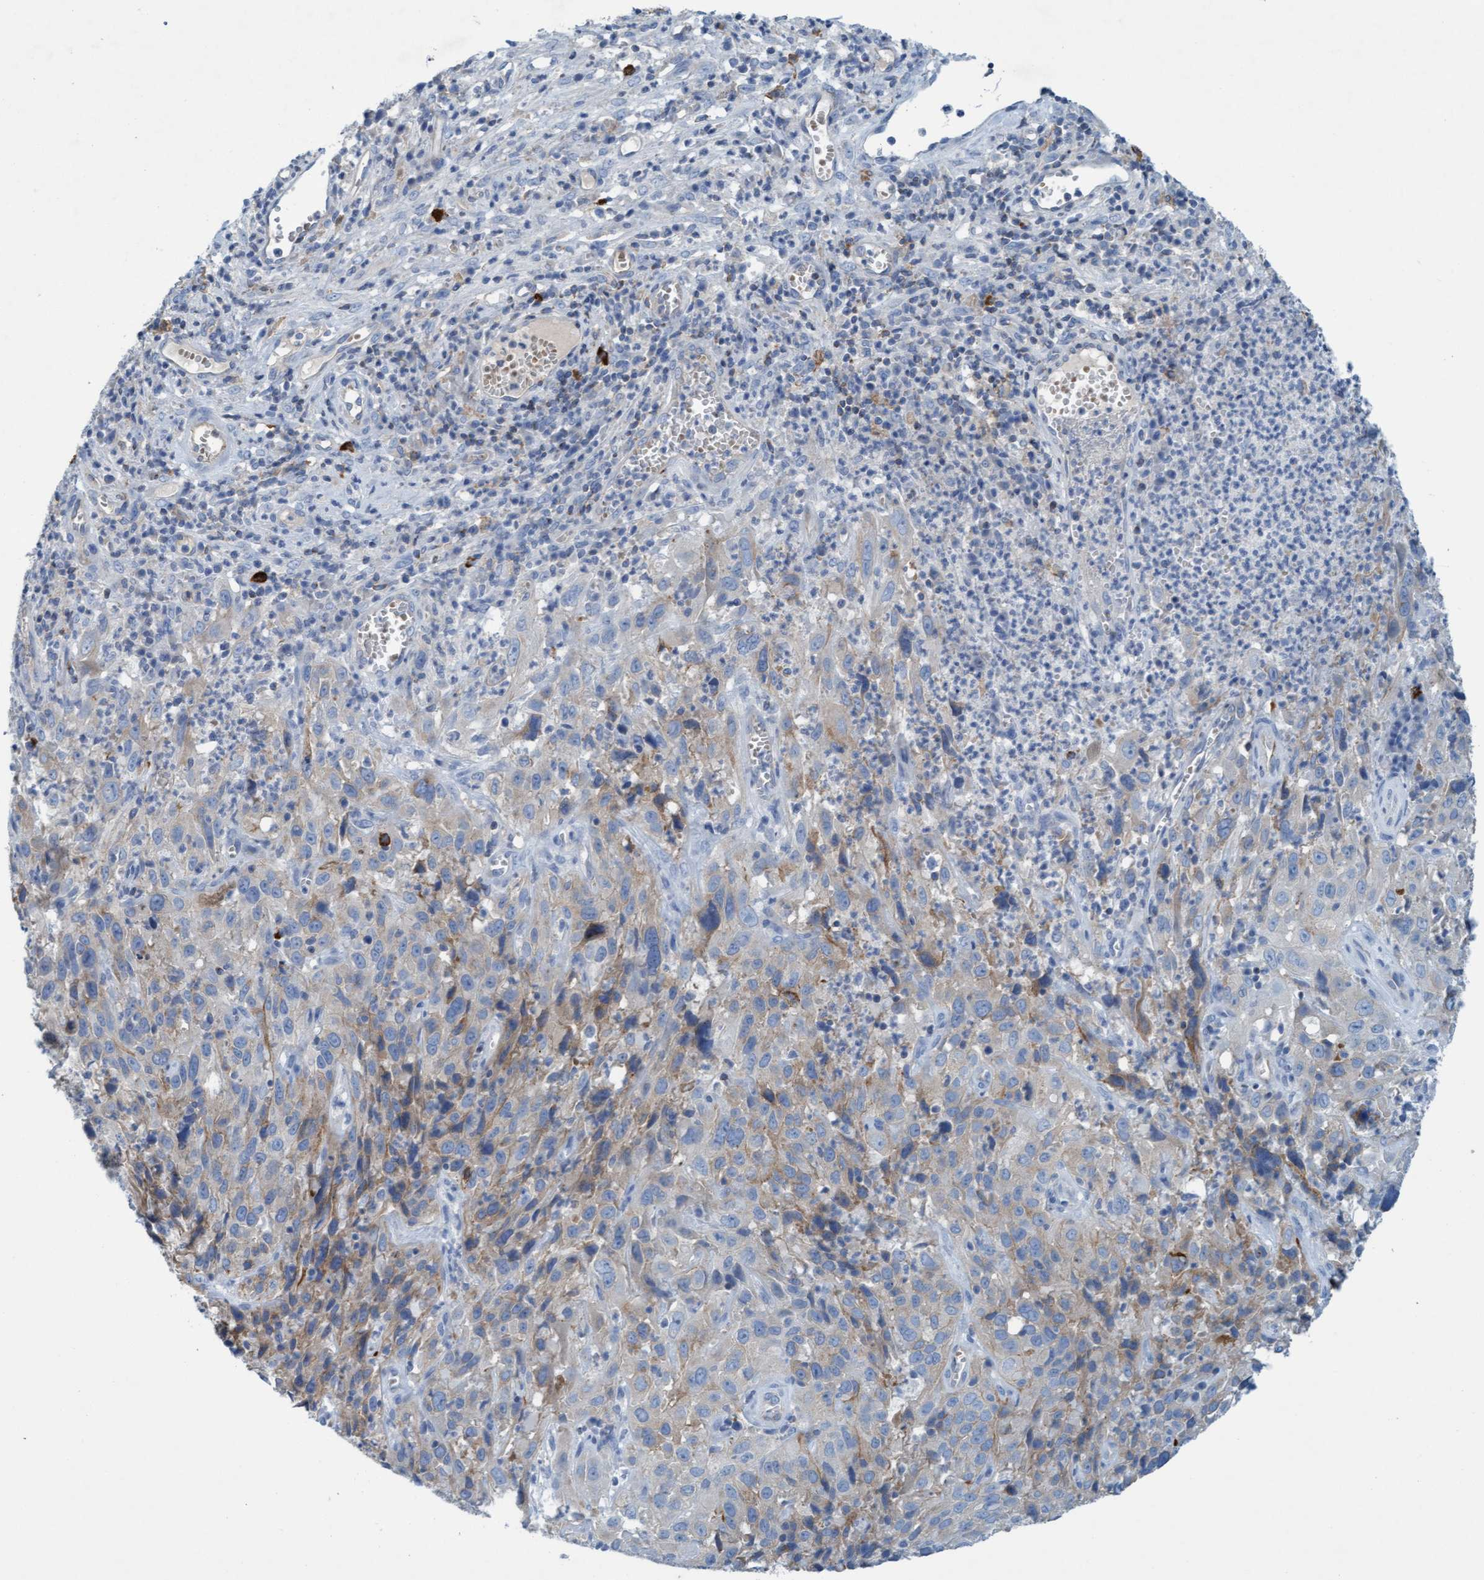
{"staining": {"intensity": "weak", "quantity": "25%-75%", "location": "cytoplasmic/membranous"}, "tissue": "cervical cancer", "cell_type": "Tumor cells", "image_type": "cancer", "snomed": [{"axis": "morphology", "description": "Squamous cell carcinoma, NOS"}, {"axis": "topography", "description": "Cervix"}], "caption": "A micrograph of human cervical cancer (squamous cell carcinoma) stained for a protein shows weak cytoplasmic/membranous brown staining in tumor cells.", "gene": "SIGIRR", "patient": {"sex": "female", "age": 32}}